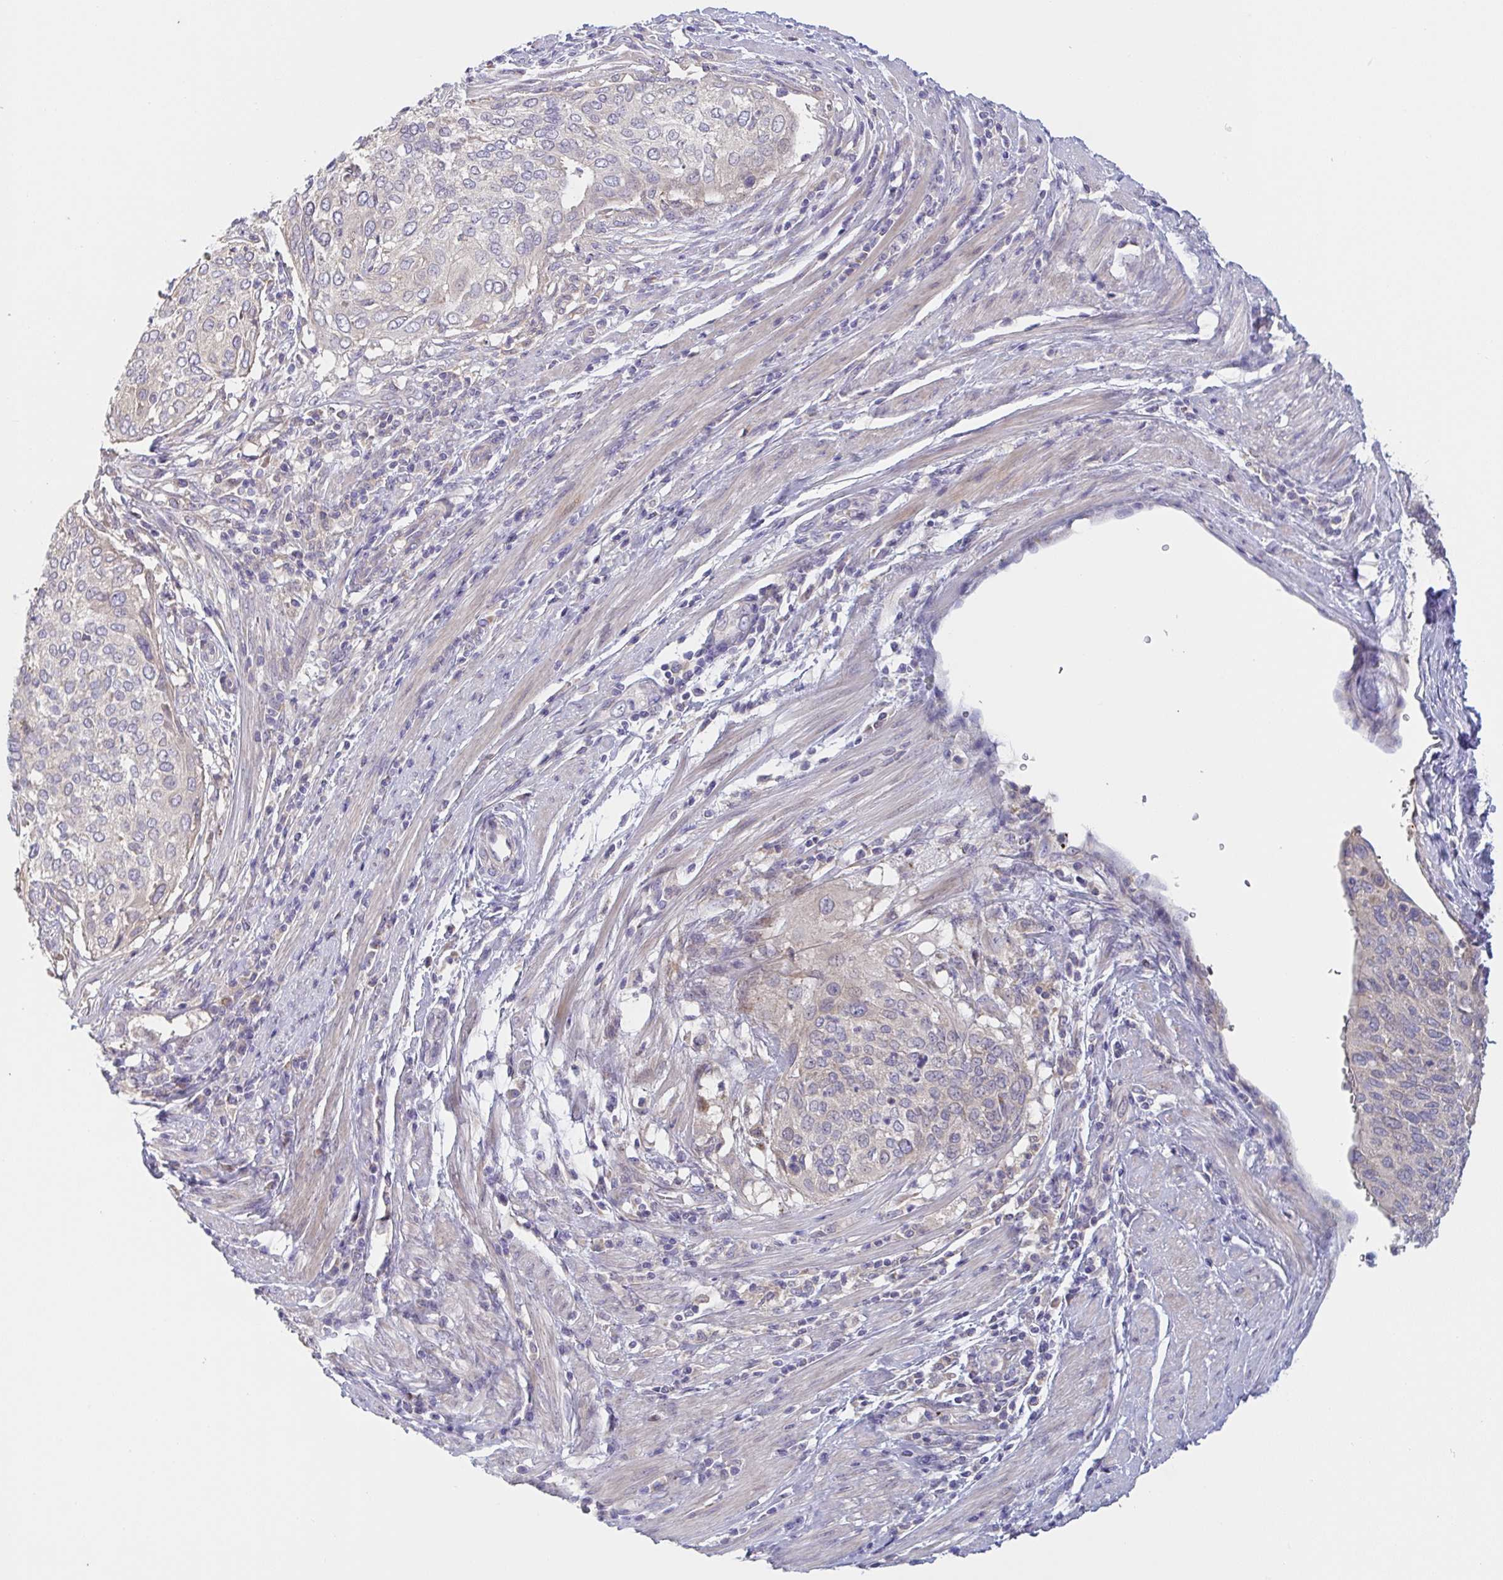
{"staining": {"intensity": "negative", "quantity": "none", "location": "none"}, "tissue": "cervical cancer", "cell_type": "Tumor cells", "image_type": "cancer", "snomed": [{"axis": "morphology", "description": "Squamous cell carcinoma, NOS"}, {"axis": "topography", "description": "Cervix"}], "caption": "Human cervical squamous cell carcinoma stained for a protein using IHC reveals no staining in tumor cells.", "gene": "MRPS2", "patient": {"sex": "female", "age": 38}}